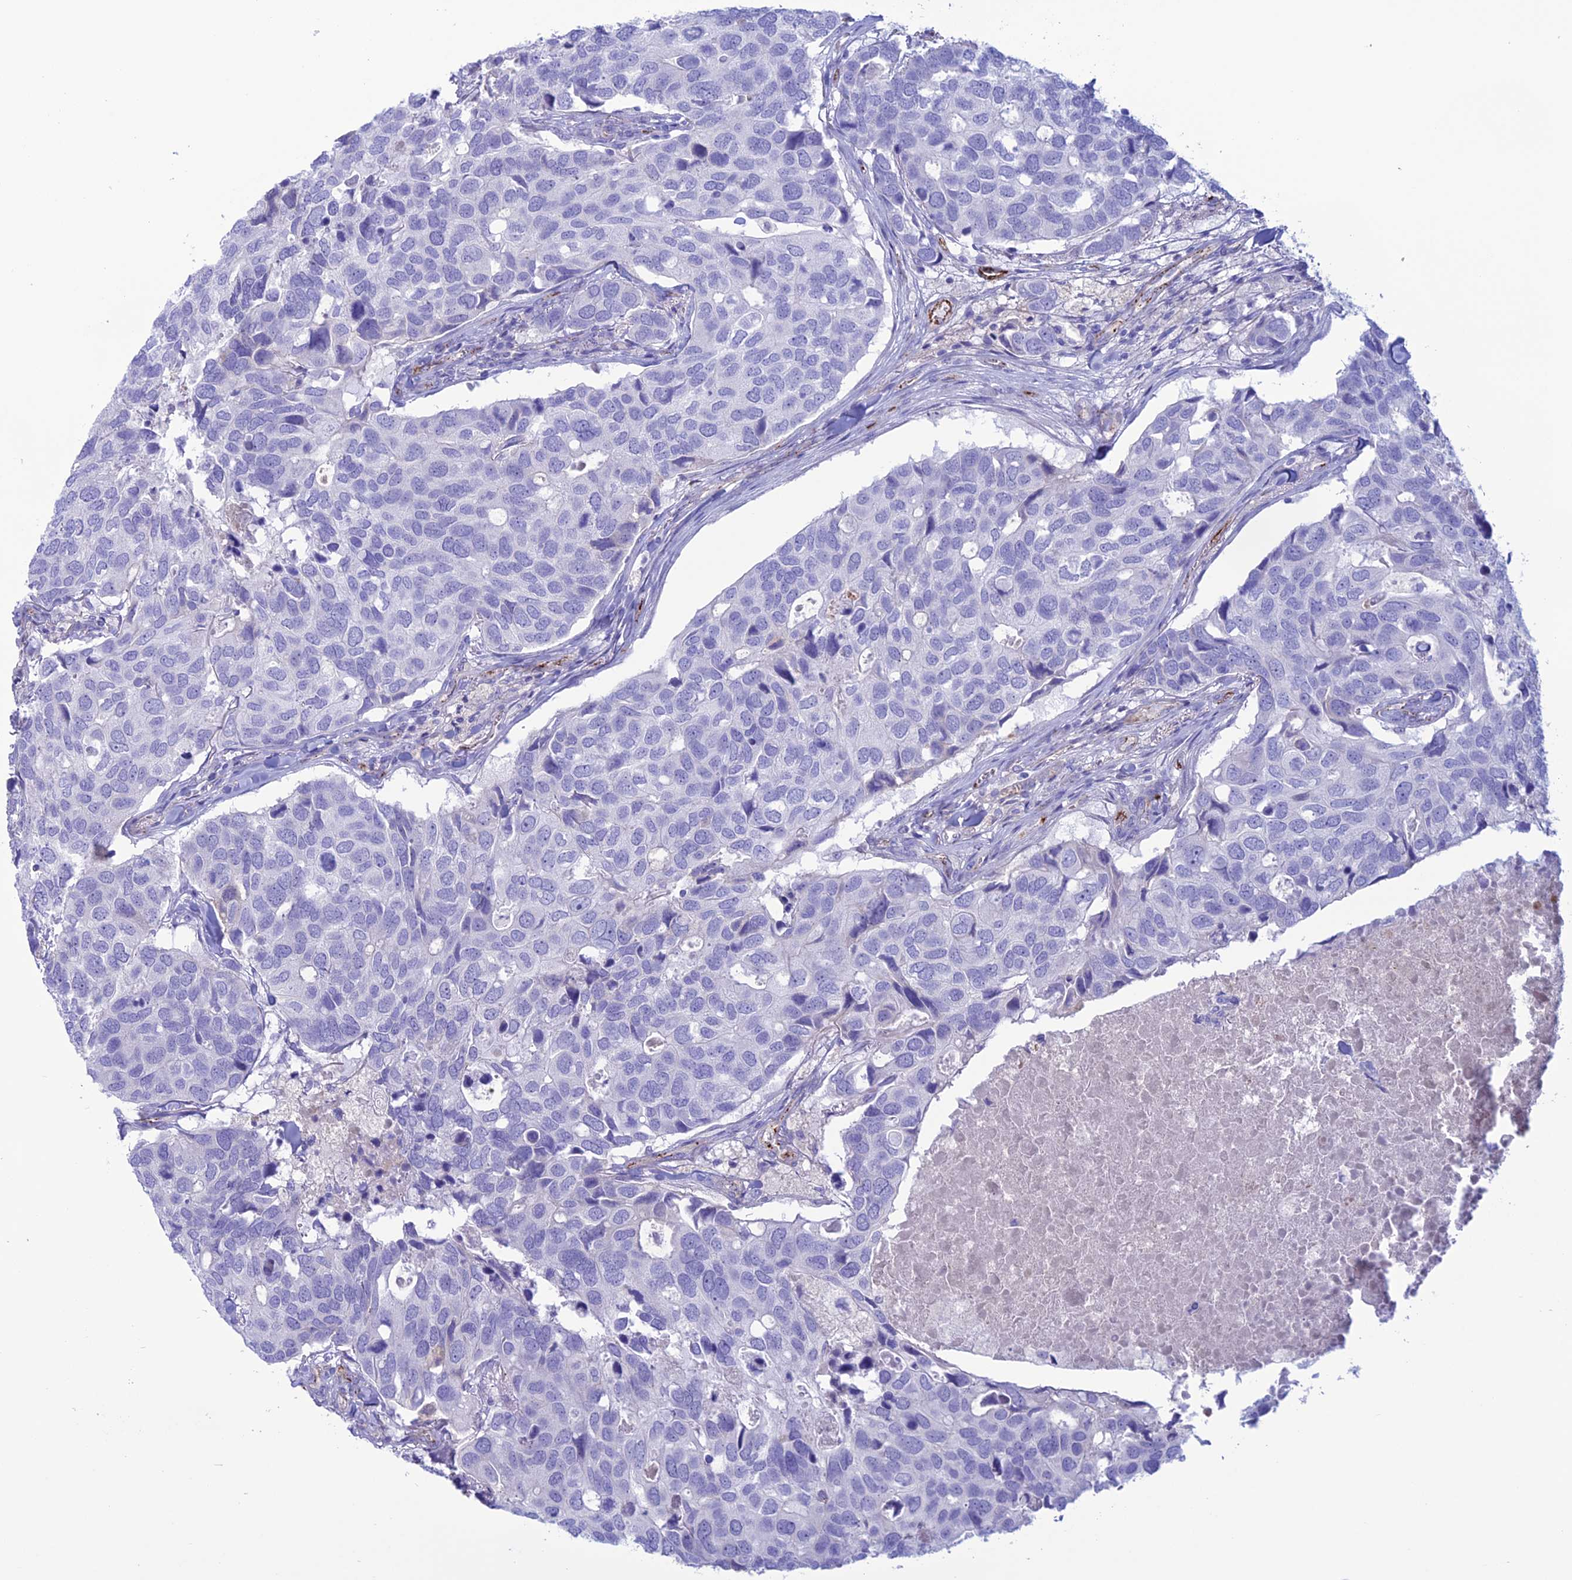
{"staining": {"intensity": "negative", "quantity": "none", "location": "none"}, "tissue": "breast cancer", "cell_type": "Tumor cells", "image_type": "cancer", "snomed": [{"axis": "morphology", "description": "Duct carcinoma"}, {"axis": "topography", "description": "Breast"}], "caption": "Breast invasive ductal carcinoma was stained to show a protein in brown. There is no significant positivity in tumor cells. (Immunohistochemistry, brightfield microscopy, high magnification).", "gene": "CDC42EP5", "patient": {"sex": "female", "age": 83}}